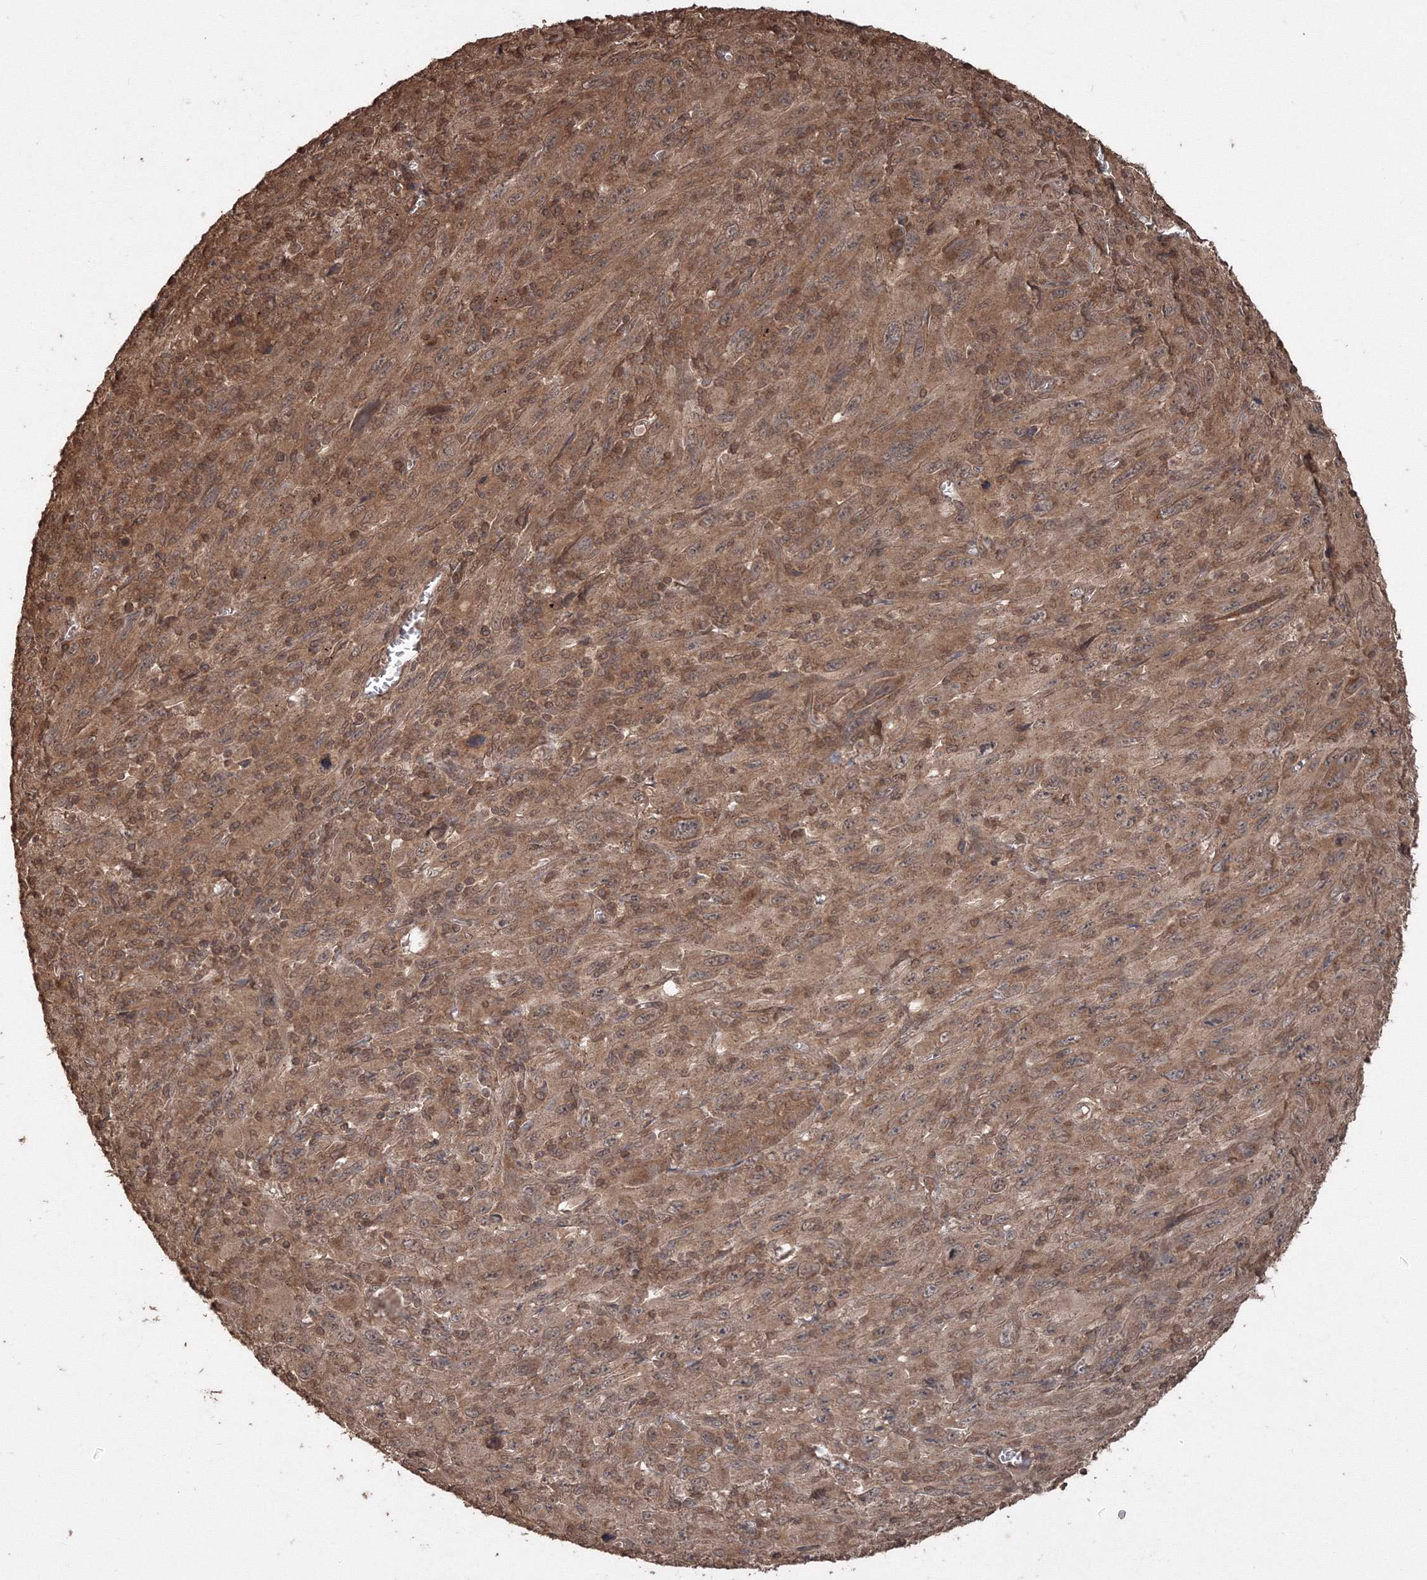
{"staining": {"intensity": "moderate", "quantity": ">75%", "location": "cytoplasmic/membranous"}, "tissue": "melanoma", "cell_type": "Tumor cells", "image_type": "cancer", "snomed": [{"axis": "morphology", "description": "Malignant melanoma, Metastatic site"}, {"axis": "topography", "description": "Skin"}], "caption": "This photomicrograph displays immunohistochemistry staining of human malignant melanoma (metastatic site), with medium moderate cytoplasmic/membranous positivity in approximately >75% of tumor cells.", "gene": "CCDC122", "patient": {"sex": "female", "age": 56}}